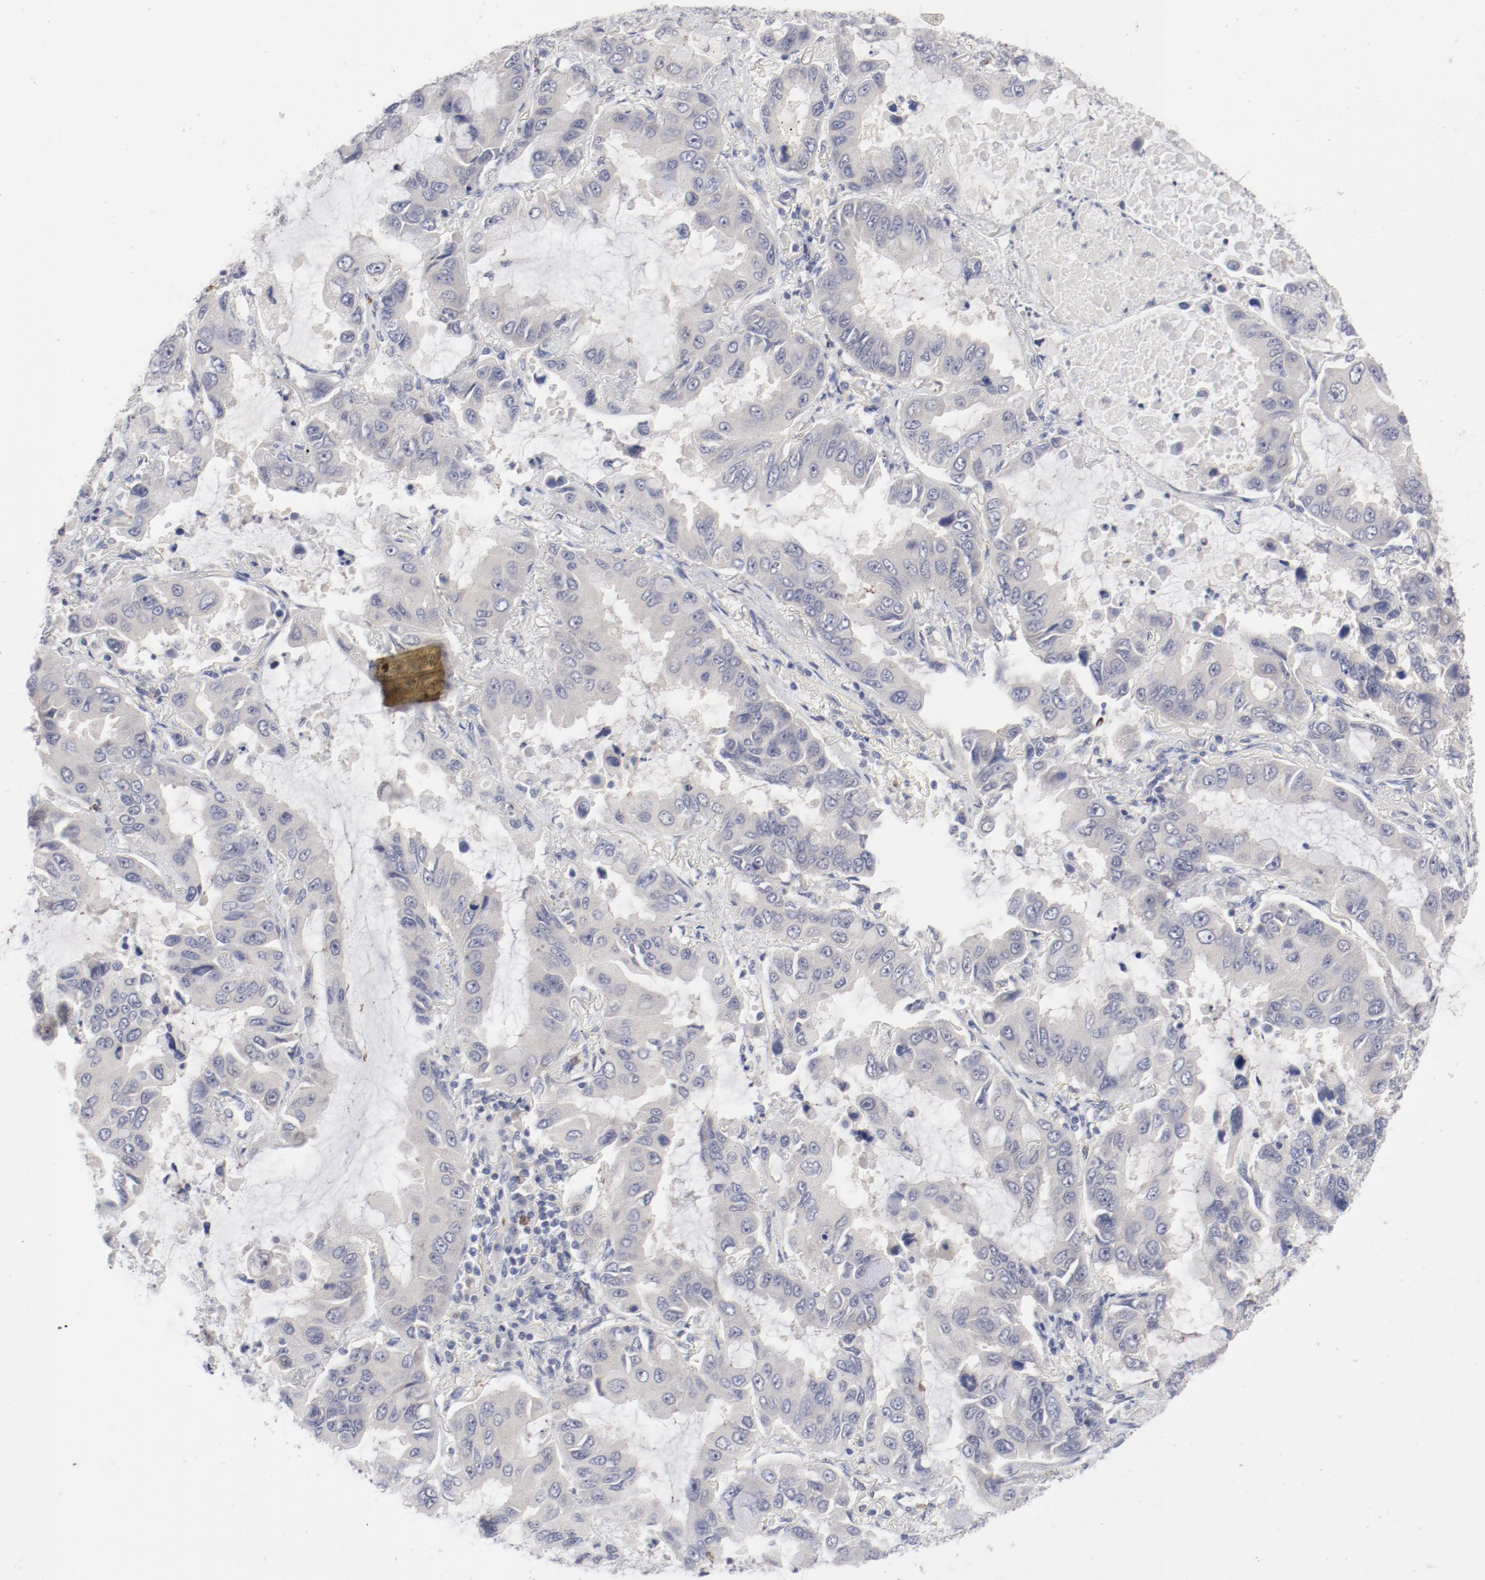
{"staining": {"intensity": "negative", "quantity": "none", "location": "none"}, "tissue": "lung cancer", "cell_type": "Tumor cells", "image_type": "cancer", "snomed": [{"axis": "morphology", "description": "Adenocarcinoma, NOS"}, {"axis": "topography", "description": "Lung"}], "caption": "Tumor cells show no significant expression in adenocarcinoma (lung).", "gene": "SH3BGR", "patient": {"sex": "male", "age": 64}}